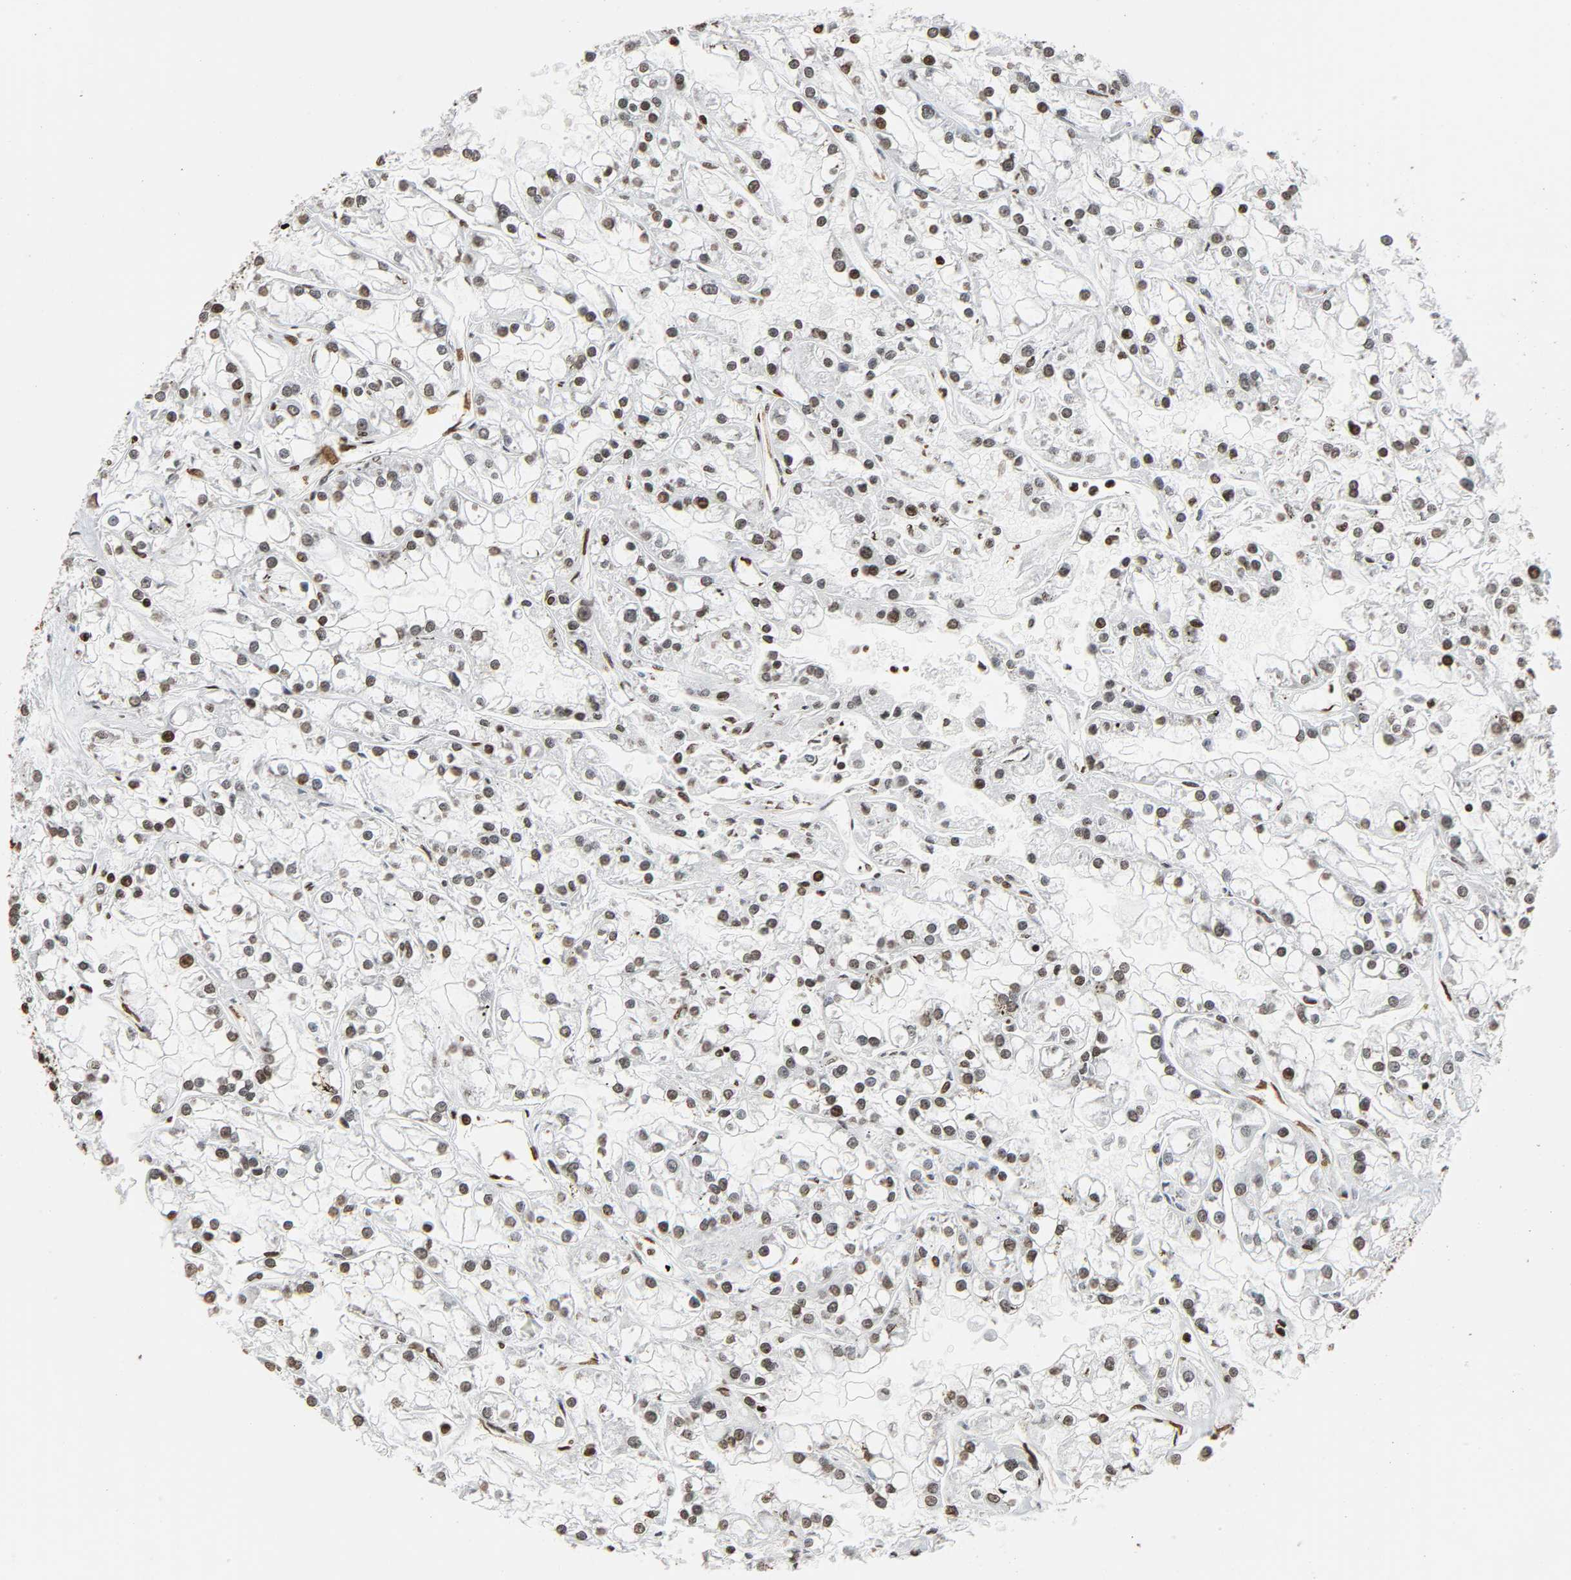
{"staining": {"intensity": "moderate", "quantity": ">75%", "location": "nuclear"}, "tissue": "renal cancer", "cell_type": "Tumor cells", "image_type": "cancer", "snomed": [{"axis": "morphology", "description": "Adenocarcinoma, NOS"}, {"axis": "topography", "description": "Kidney"}], "caption": "Protein expression analysis of human renal cancer reveals moderate nuclear positivity in about >75% of tumor cells.", "gene": "RXRA", "patient": {"sex": "female", "age": 52}}